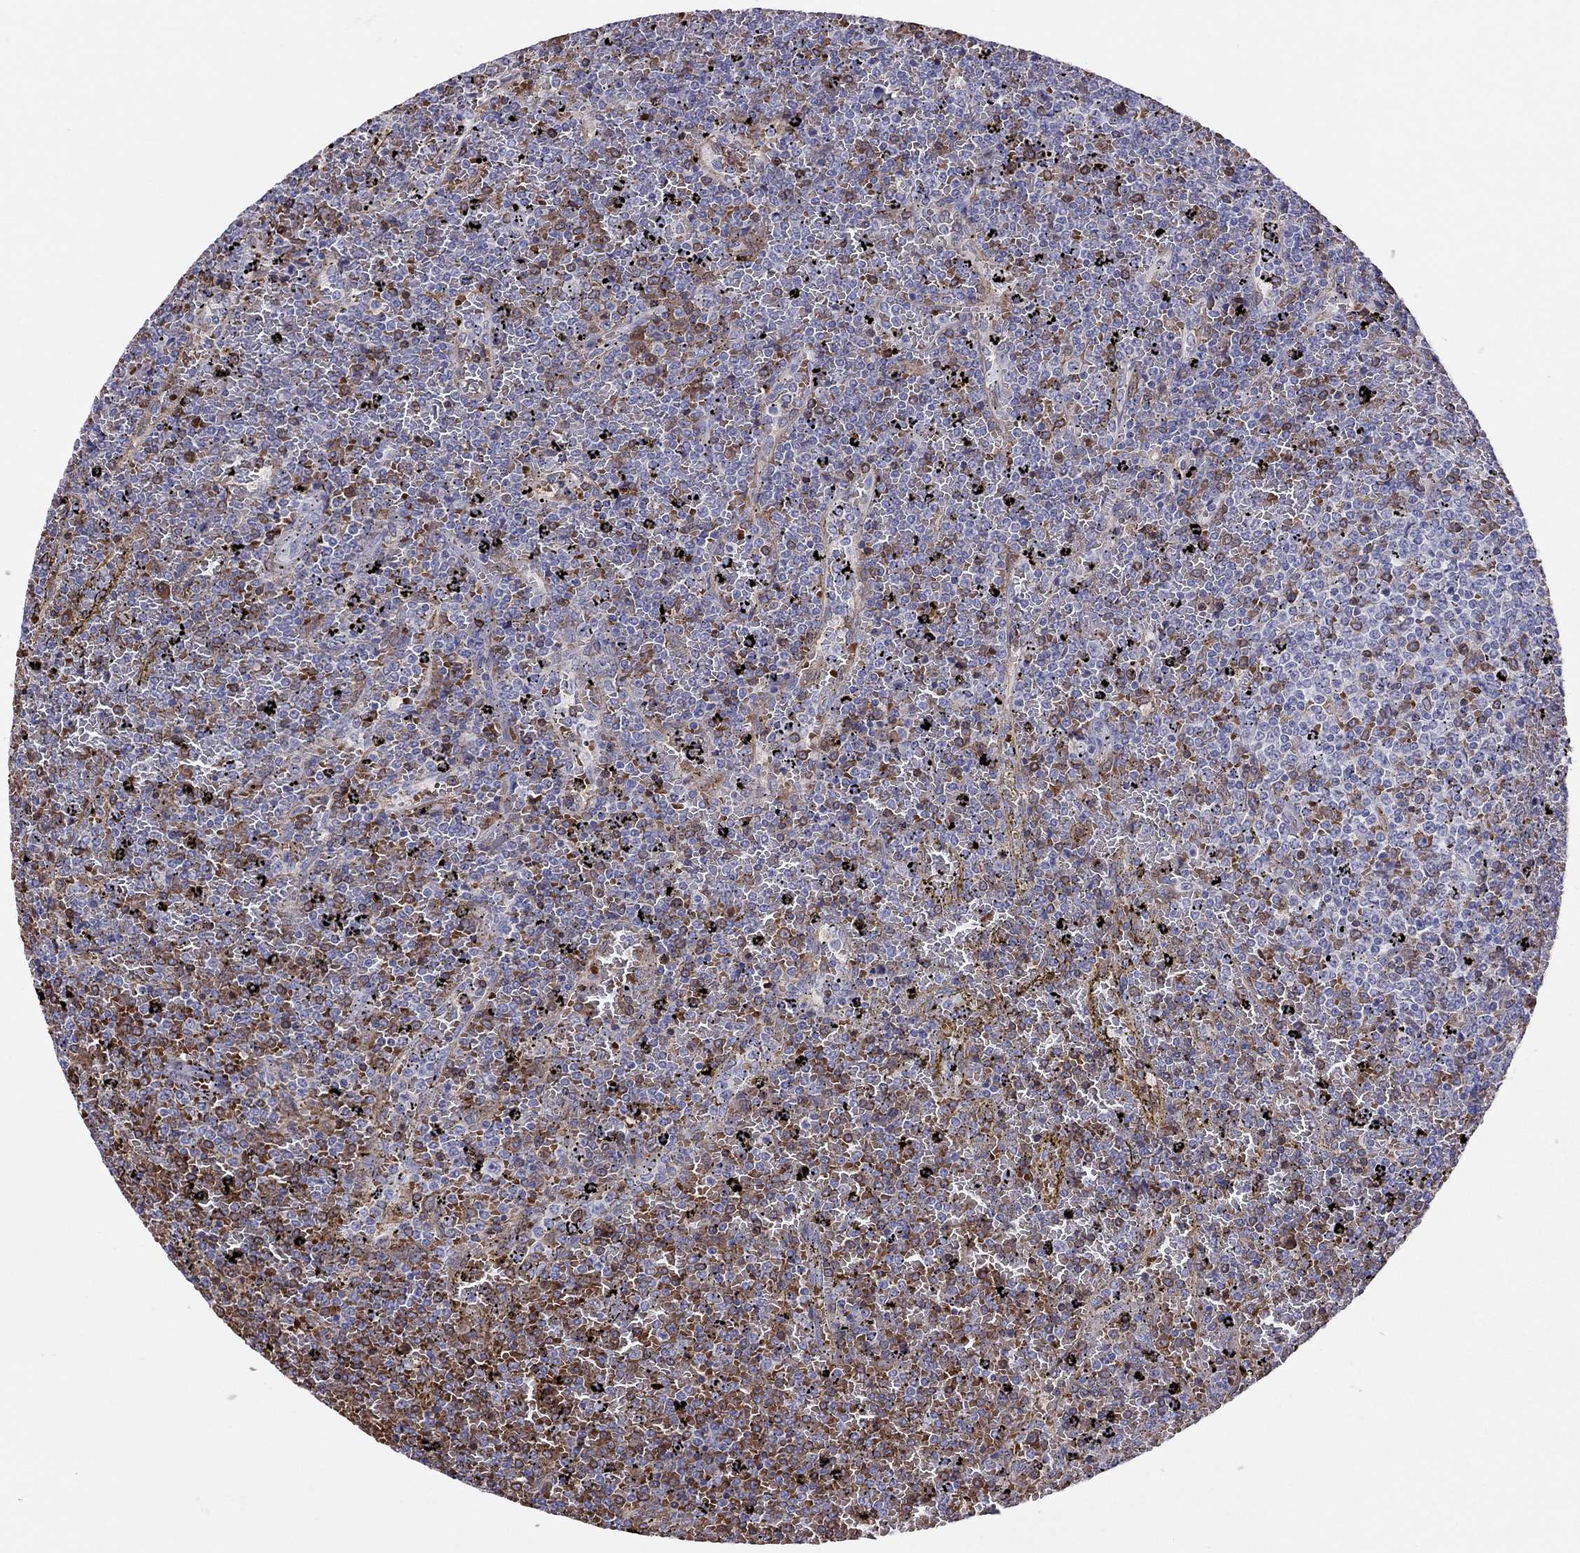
{"staining": {"intensity": "negative", "quantity": "none", "location": "none"}, "tissue": "lymphoma", "cell_type": "Tumor cells", "image_type": "cancer", "snomed": [{"axis": "morphology", "description": "Malignant lymphoma, non-Hodgkin's type, Low grade"}, {"axis": "topography", "description": "Spleen"}], "caption": "High power microscopy micrograph of an immunohistochemistry (IHC) image of lymphoma, revealing no significant positivity in tumor cells. (DAB (3,3'-diaminobenzidine) IHC, high magnification).", "gene": "FRMD1", "patient": {"sex": "female", "age": 77}}